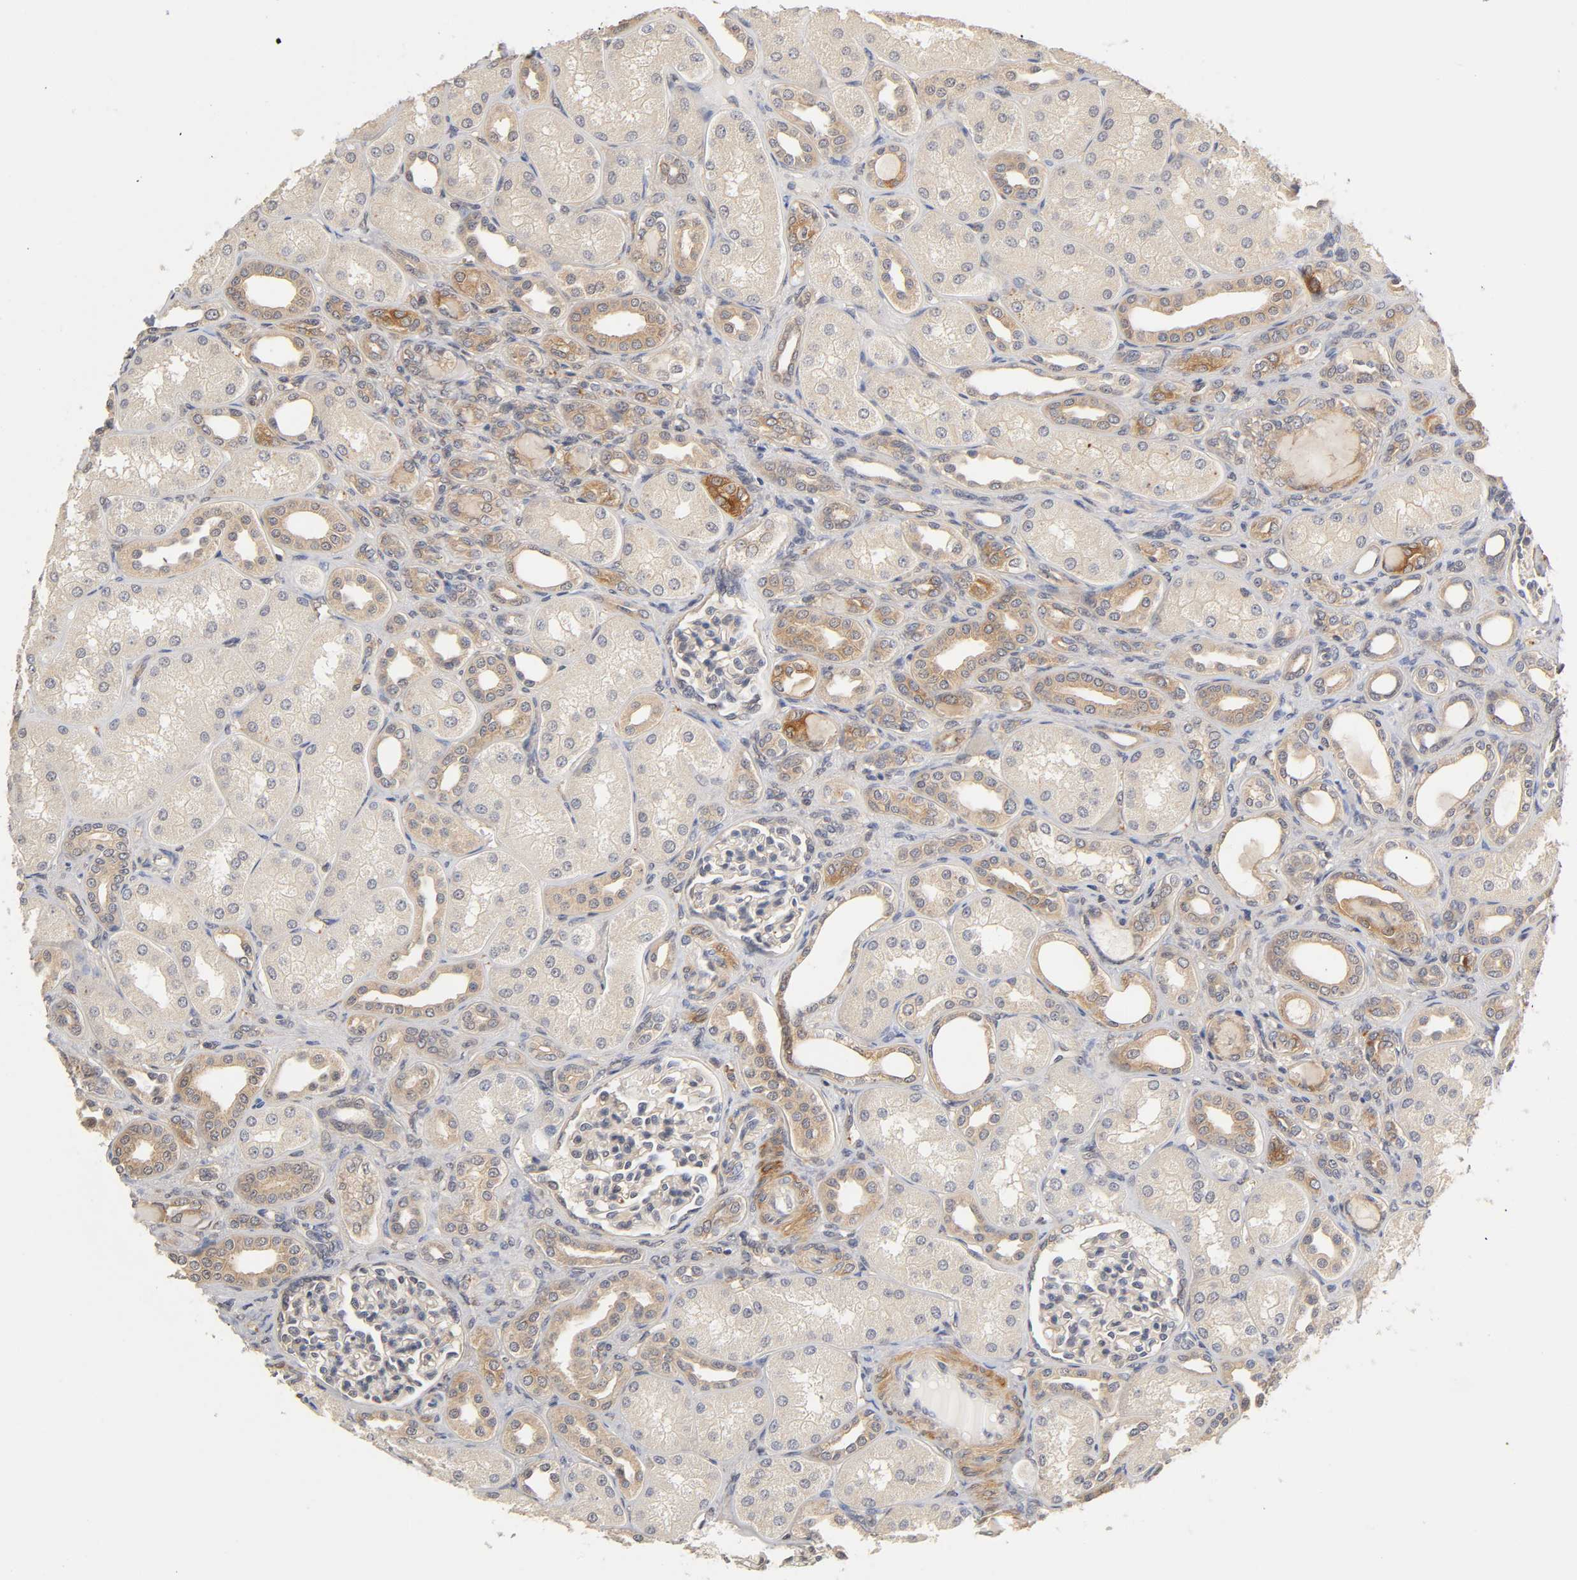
{"staining": {"intensity": "negative", "quantity": "none", "location": "none"}, "tissue": "kidney", "cell_type": "Cells in glomeruli", "image_type": "normal", "snomed": [{"axis": "morphology", "description": "Normal tissue, NOS"}, {"axis": "topography", "description": "Kidney"}], "caption": "Immunohistochemistry (IHC) of unremarkable kidney shows no staining in cells in glomeruli. (Brightfield microscopy of DAB immunohistochemistry at high magnification).", "gene": "PDE5A", "patient": {"sex": "male", "age": 7}}